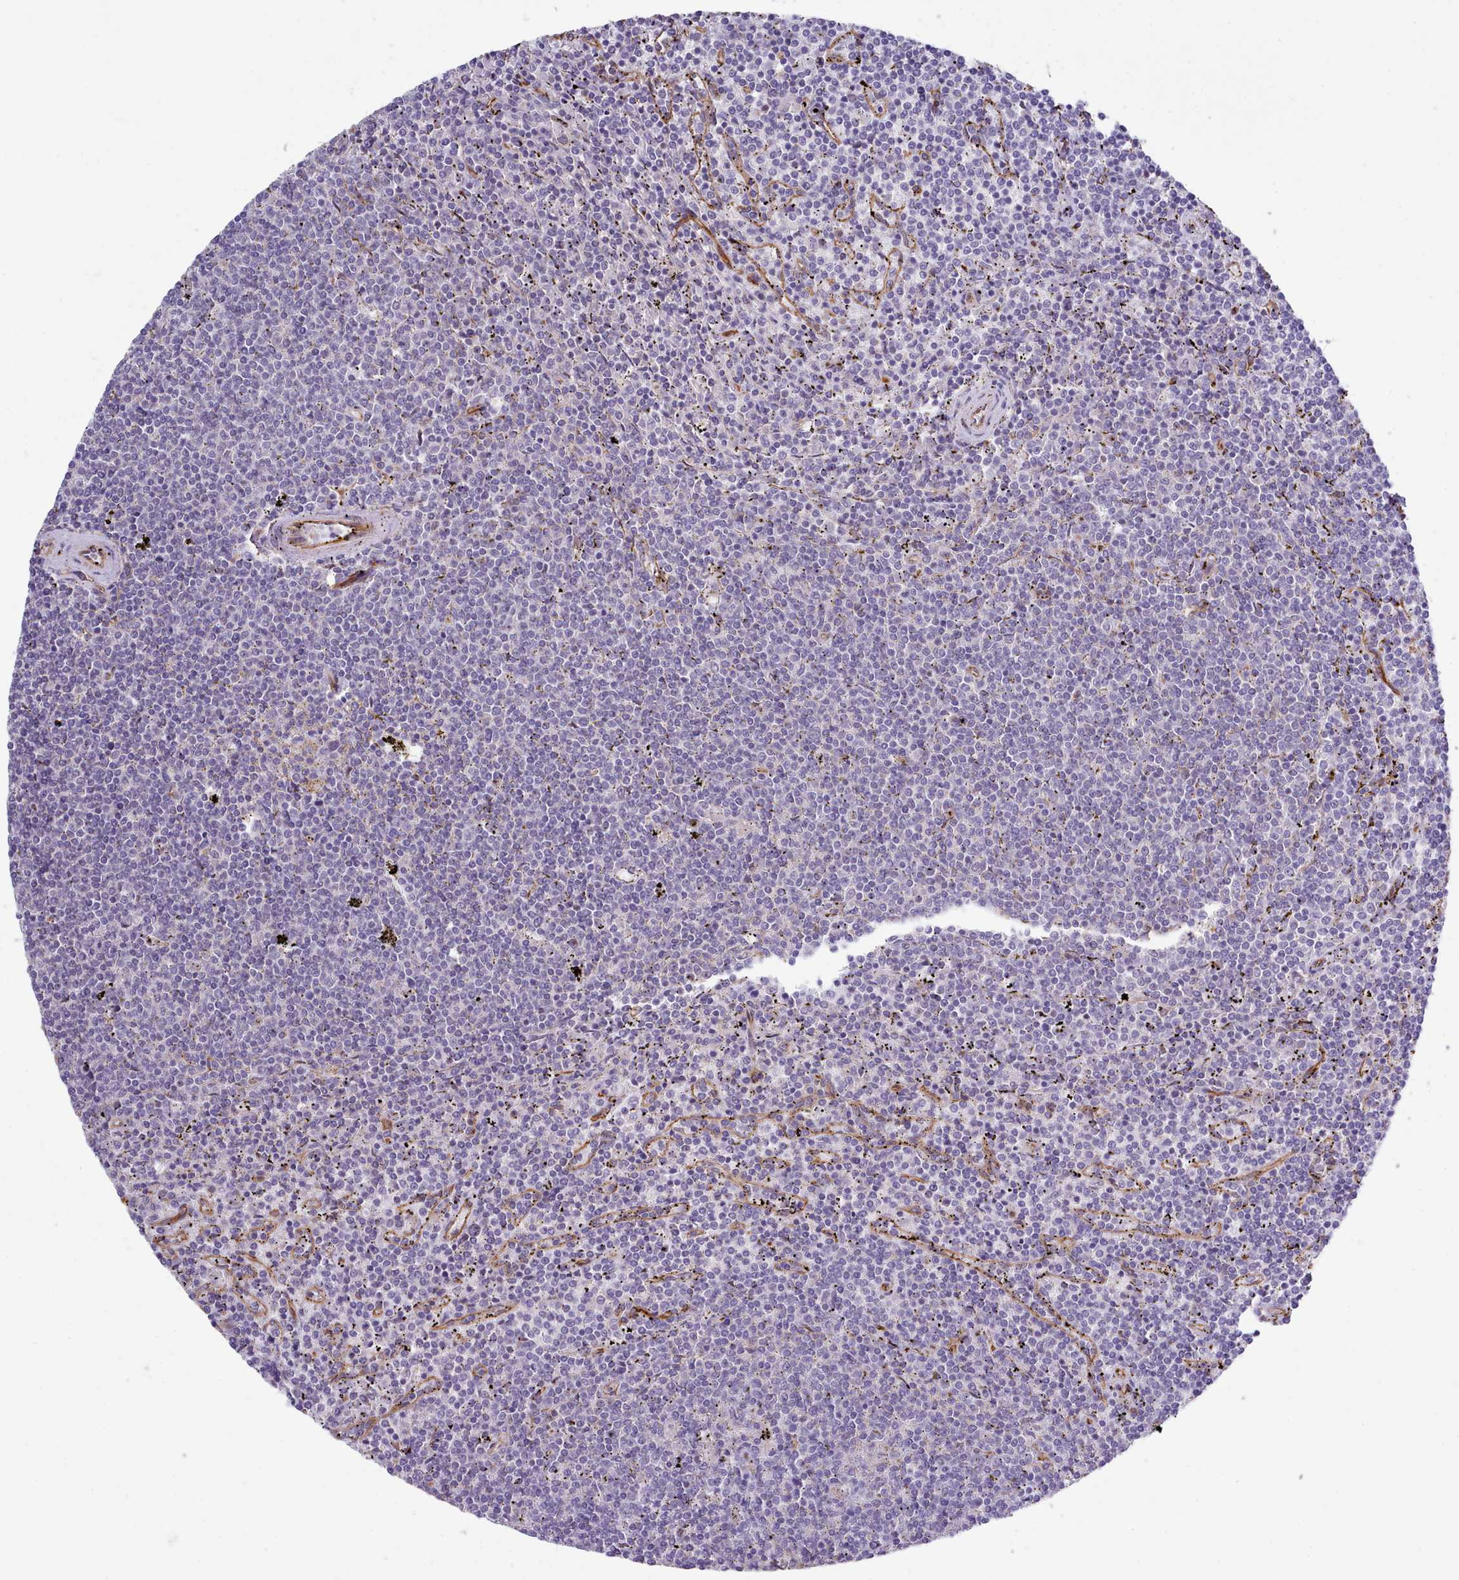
{"staining": {"intensity": "negative", "quantity": "none", "location": "none"}, "tissue": "lymphoma", "cell_type": "Tumor cells", "image_type": "cancer", "snomed": [{"axis": "morphology", "description": "Malignant lymphoma, non-Hodgkin's type, Low grade"}, {"axis": "topography", "description": "Spleen"}], "caption": "Malignant lymphoma, non-Hodgkin's type (low-grade) was stained to show a protein in brown. There is no significant positivity in tumor cells.", "gene": "ZC3H13", "patient": {"sex": "female", "age": 50}}